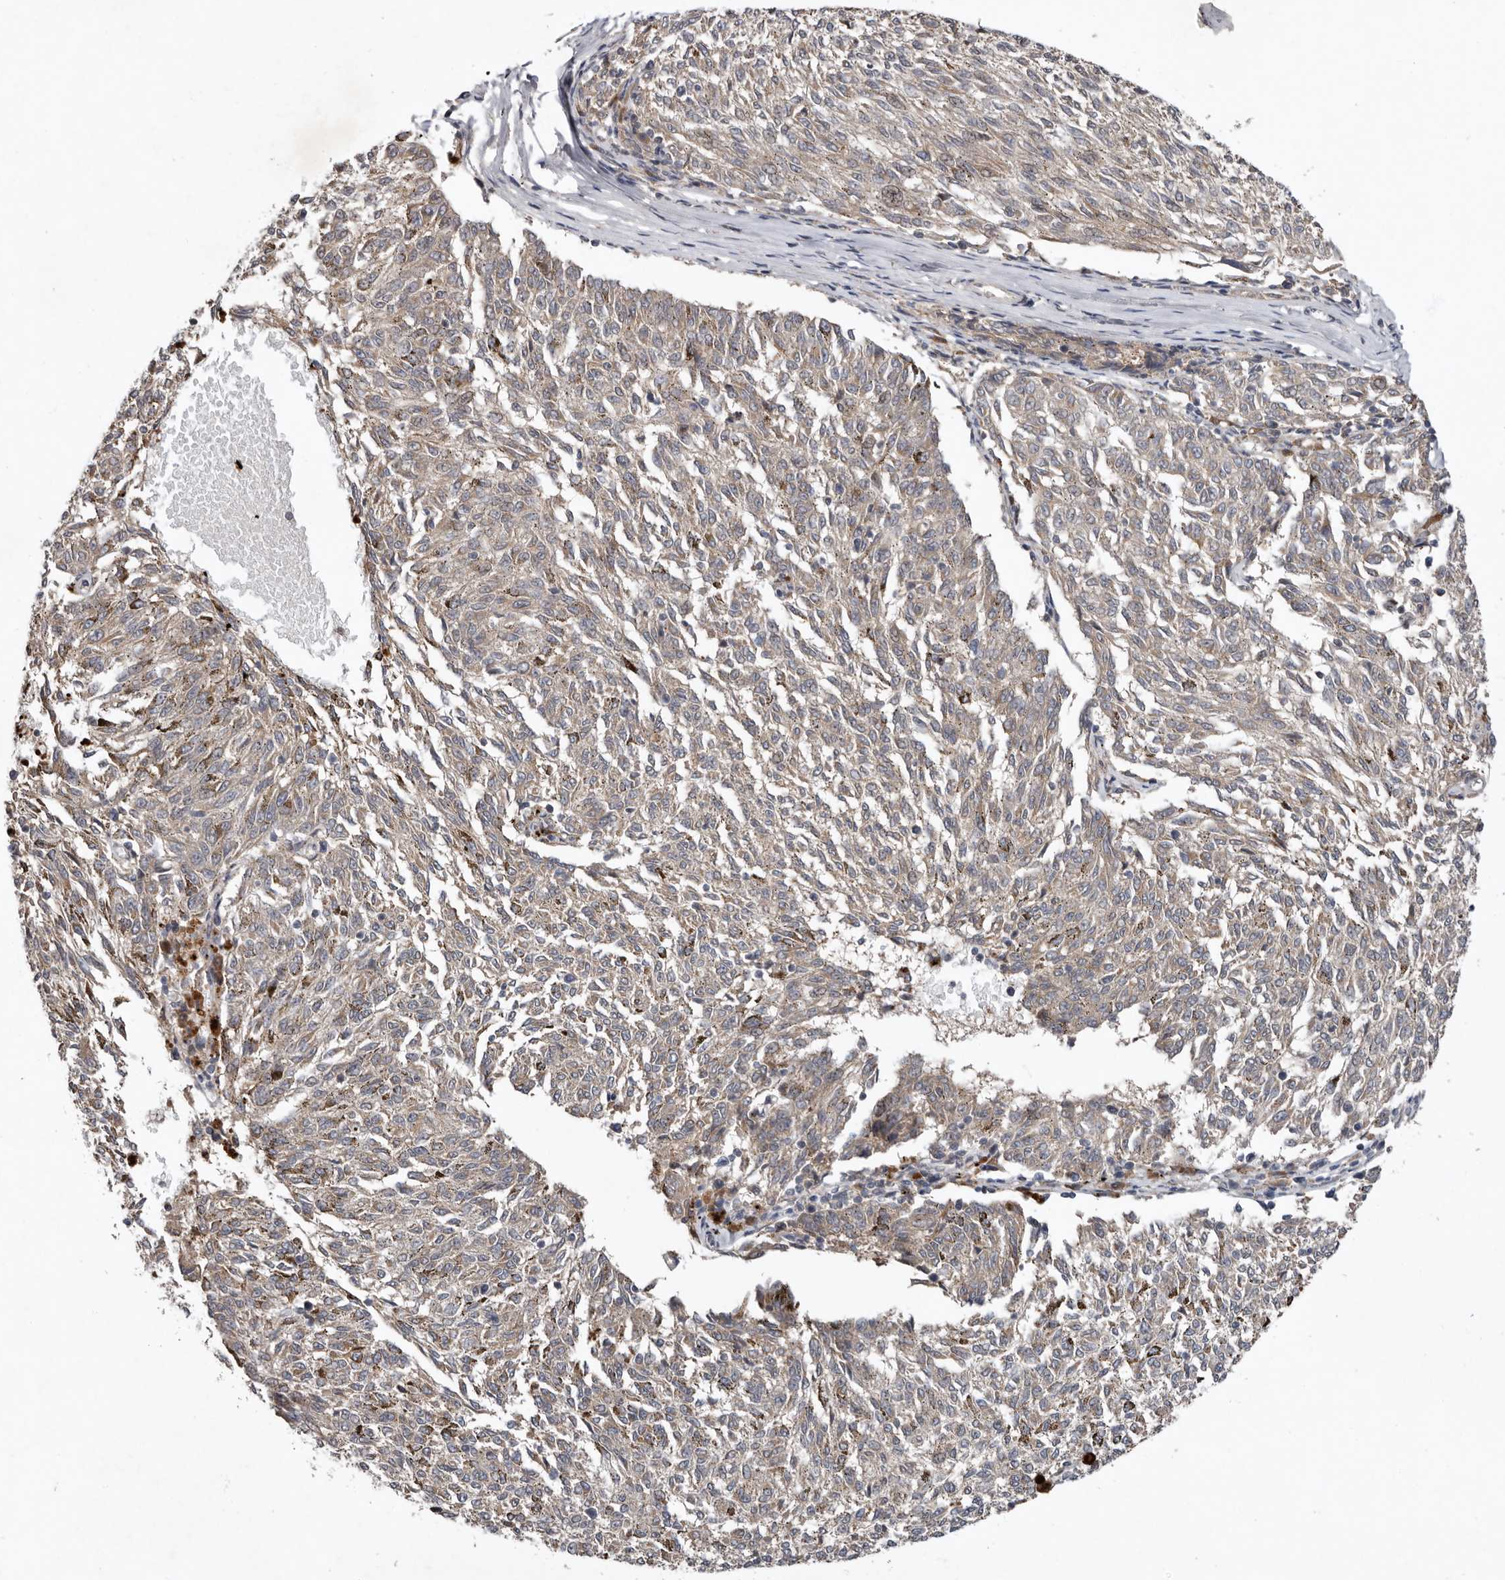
{"staining": {"intensity": "negative", "quantity": "none", "location": "none"}, "tissue": "melanoma", "cell_type": "Tumor cells", "image_type": "cancer", "snomed": [{"axis": "morphology", "description": "Malignant melanoma, NOS"}, {"axis": "topography", "description": "Skin"}], "caption": "This is a image of immunohistochemistry staining of melanoma, which shows no staining in tumor cells.", "gene": "CHML", "patient": {"sex": "female", "age": 72}}